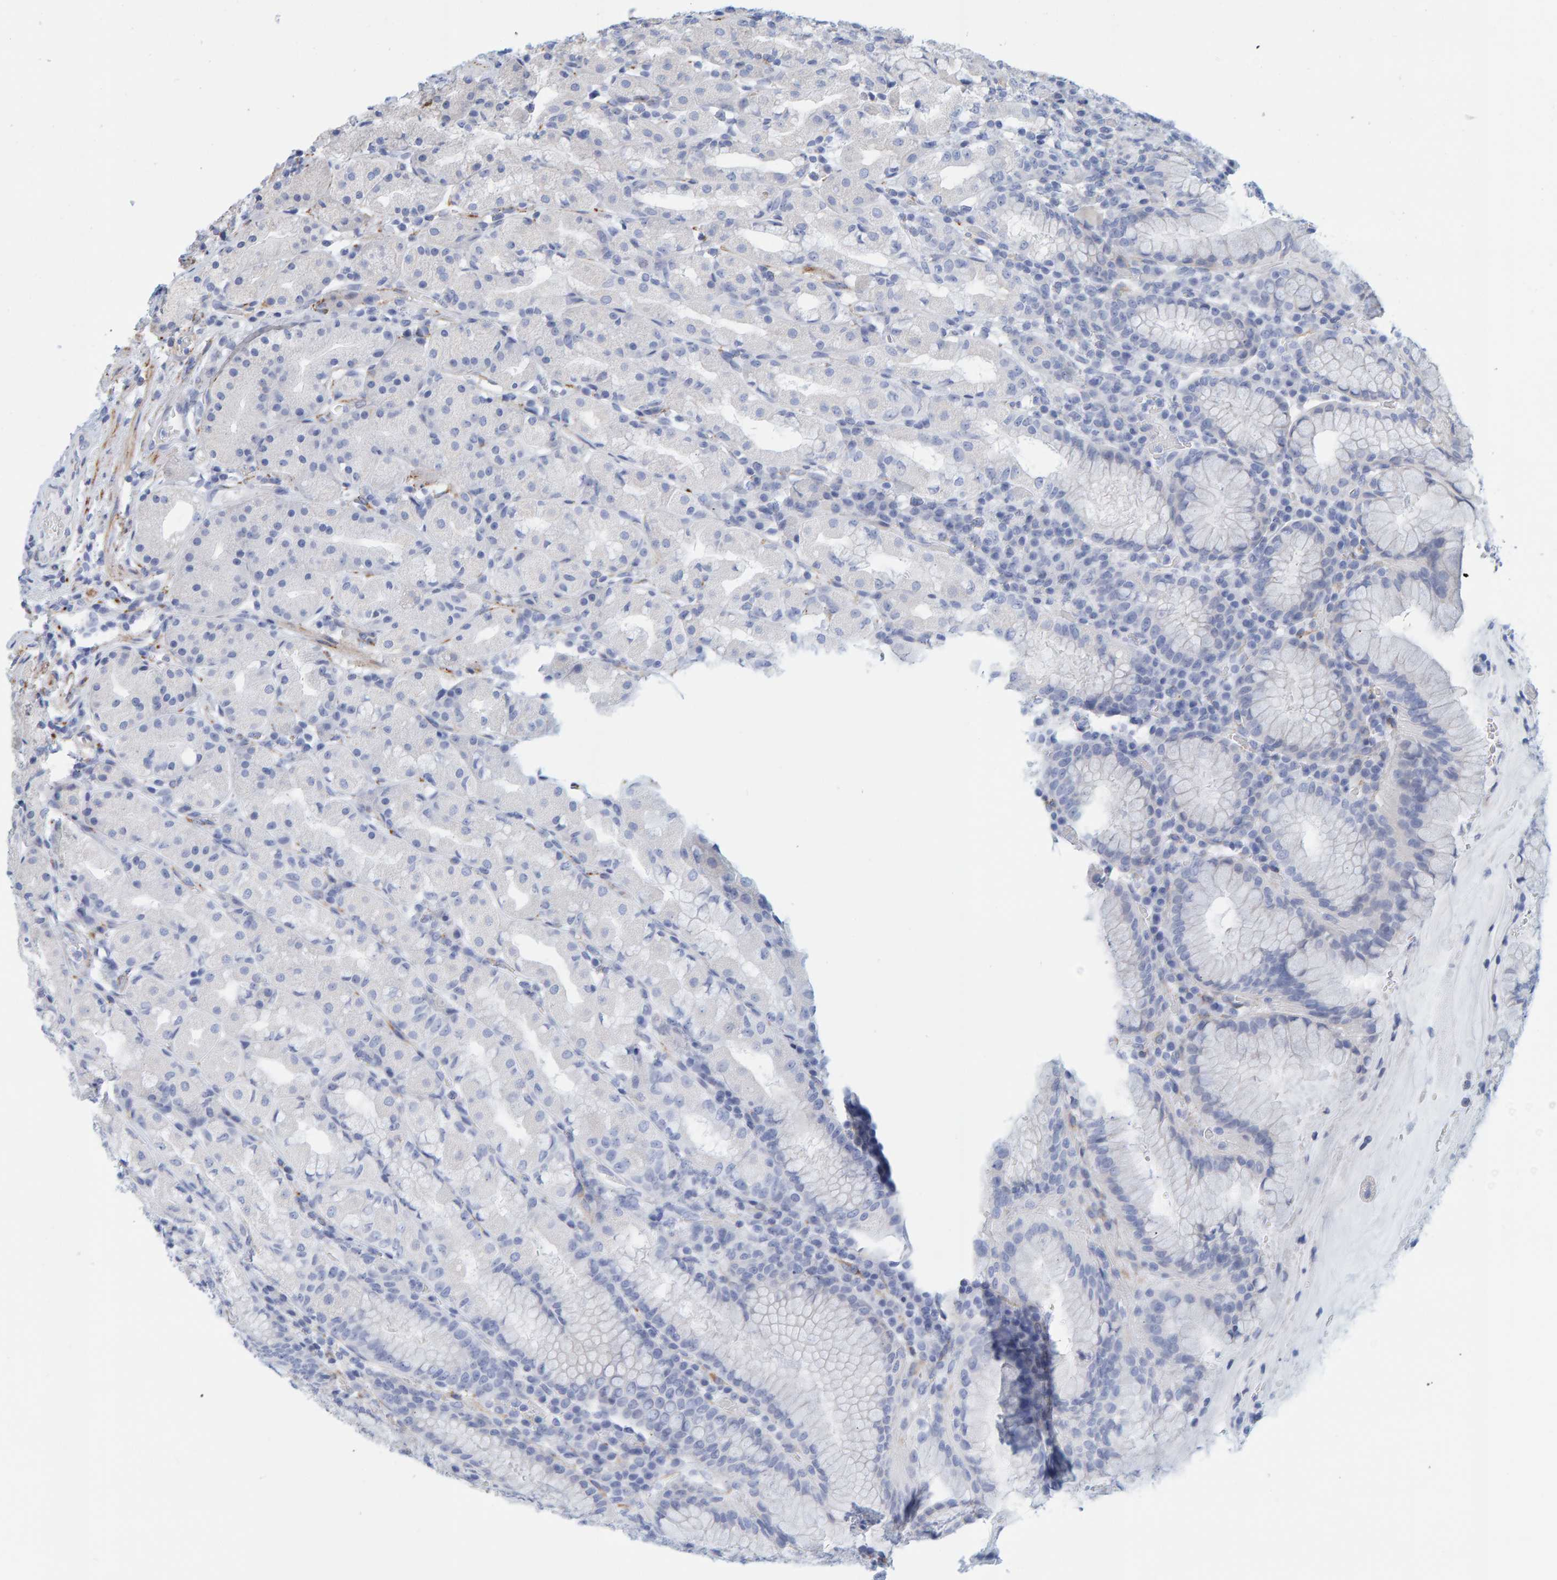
{"staining": {"intensity": "negative", "quantity": "none", "location": "none"}, "tissue": "stomach", "cell_type": "Glandular cells", "image_type": "normal", "snomed": [{"axis": "morphology", "description": "Normal tissue, NOS"}, {"axis": "topography", "description": "Stomach, lower"}], "caption": "A photomicrograph of human stomach is negative for staining in glandular cells. The staining was performed using DAB to visualize the protein expression in brown, while the nuclei were stained in blue with hematoxylin (Magnification: 20x).", "gene": "MAP1B", "patient": {"sex": "female", "age": 56}}